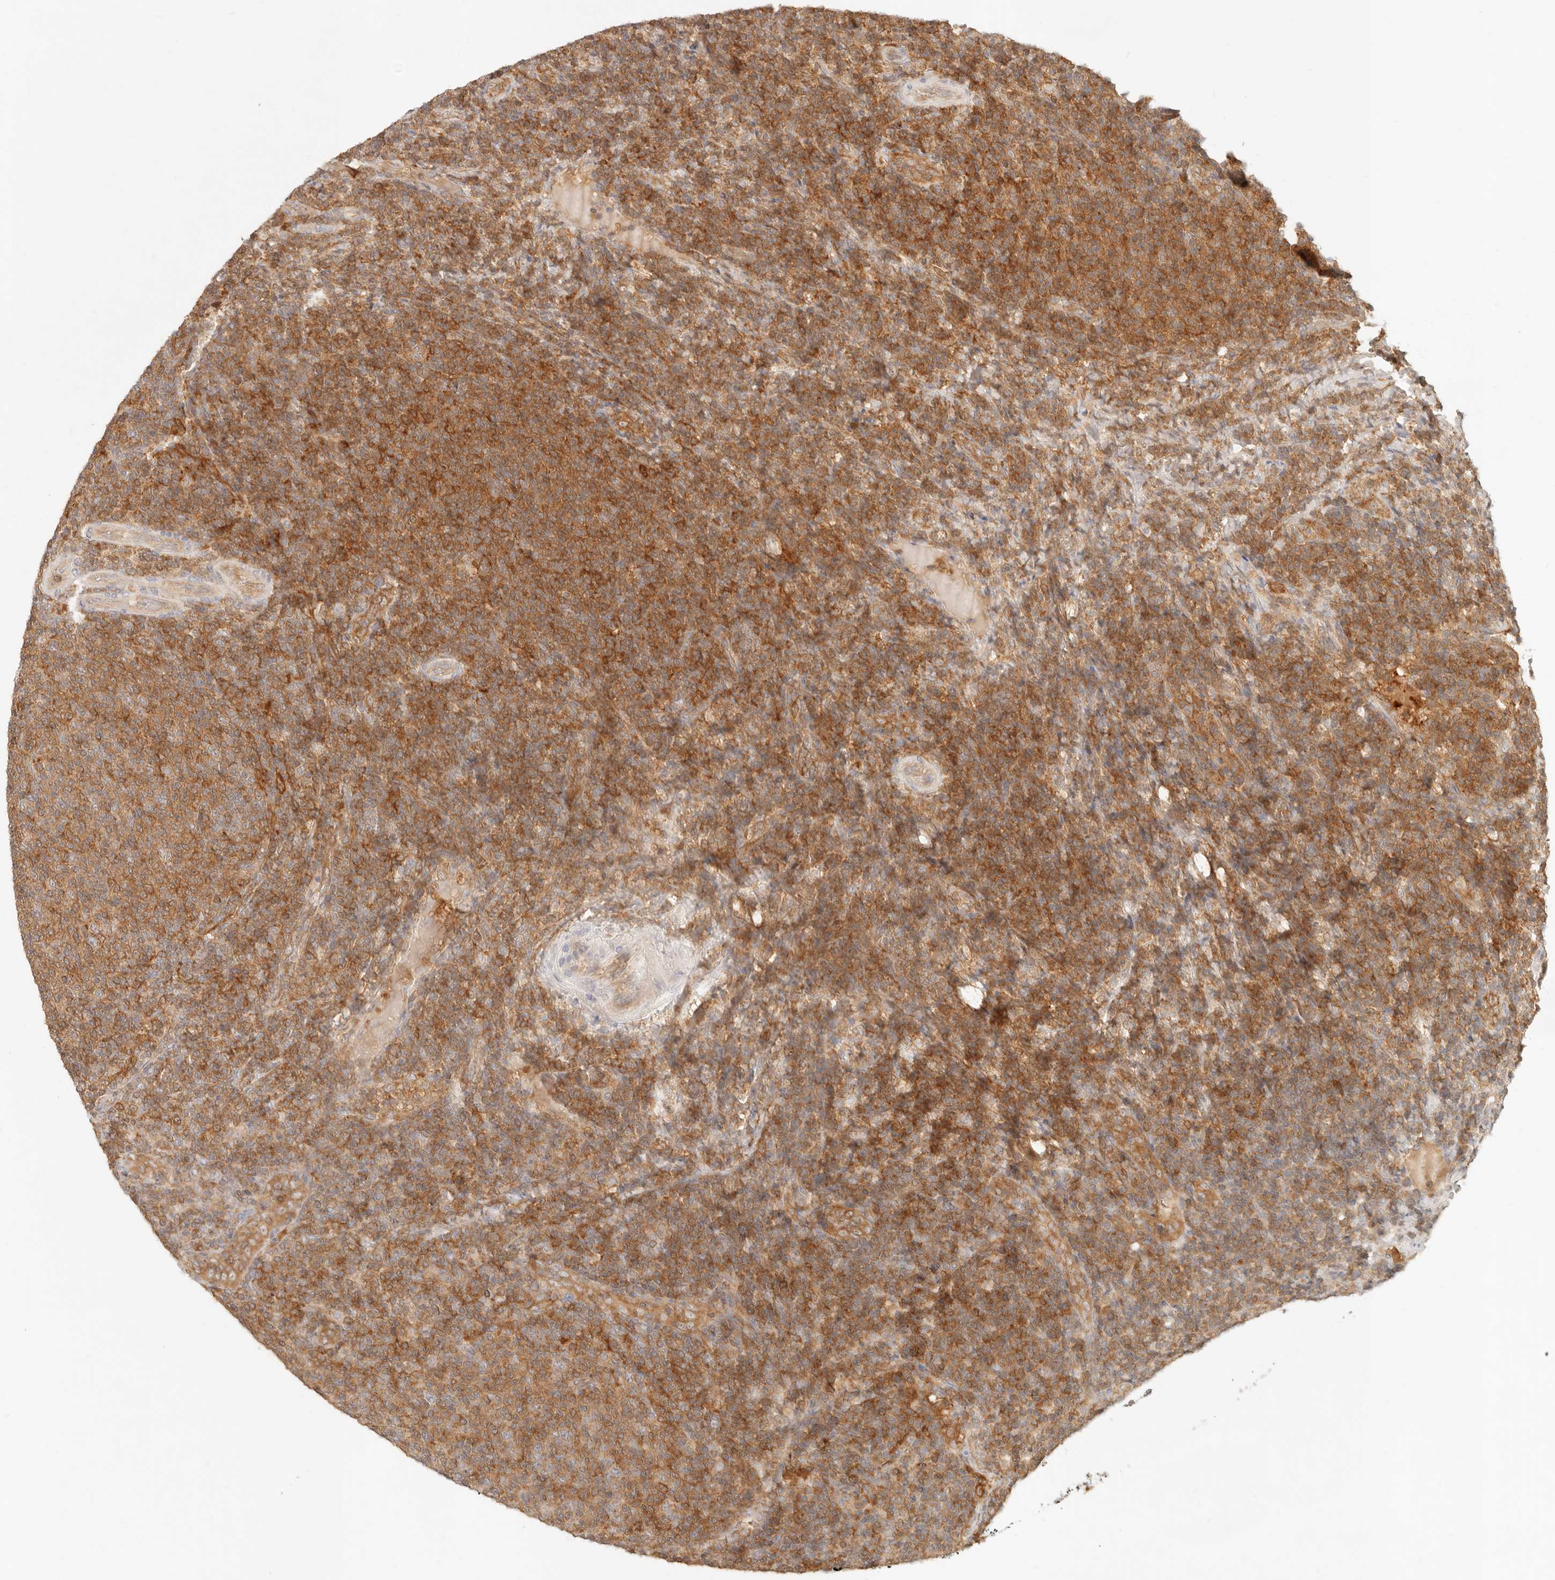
{"staining": {"intensity": "moderate", "quantity": ">75%", "location": "cytoplasmic/membranous"}, "tissue": "lymphoma", "cell_type": "Tumor cells", "image_type": "cancer", "snomed": [{"axis": "morphology", "description": "Malignant lymphoma, non-Hodgkin's type, Low grade"}, {"axis": "topography", "description": "Lymph node"}], "caption": "A high-resolution image shows immunohistochemistry staining of lymphoma, which shows moderate cytoplasmic/membranous positivity in about >75% of tumor cells.", "gene": "NECAP2", "patient": {"sex": "male", "age": 66}}